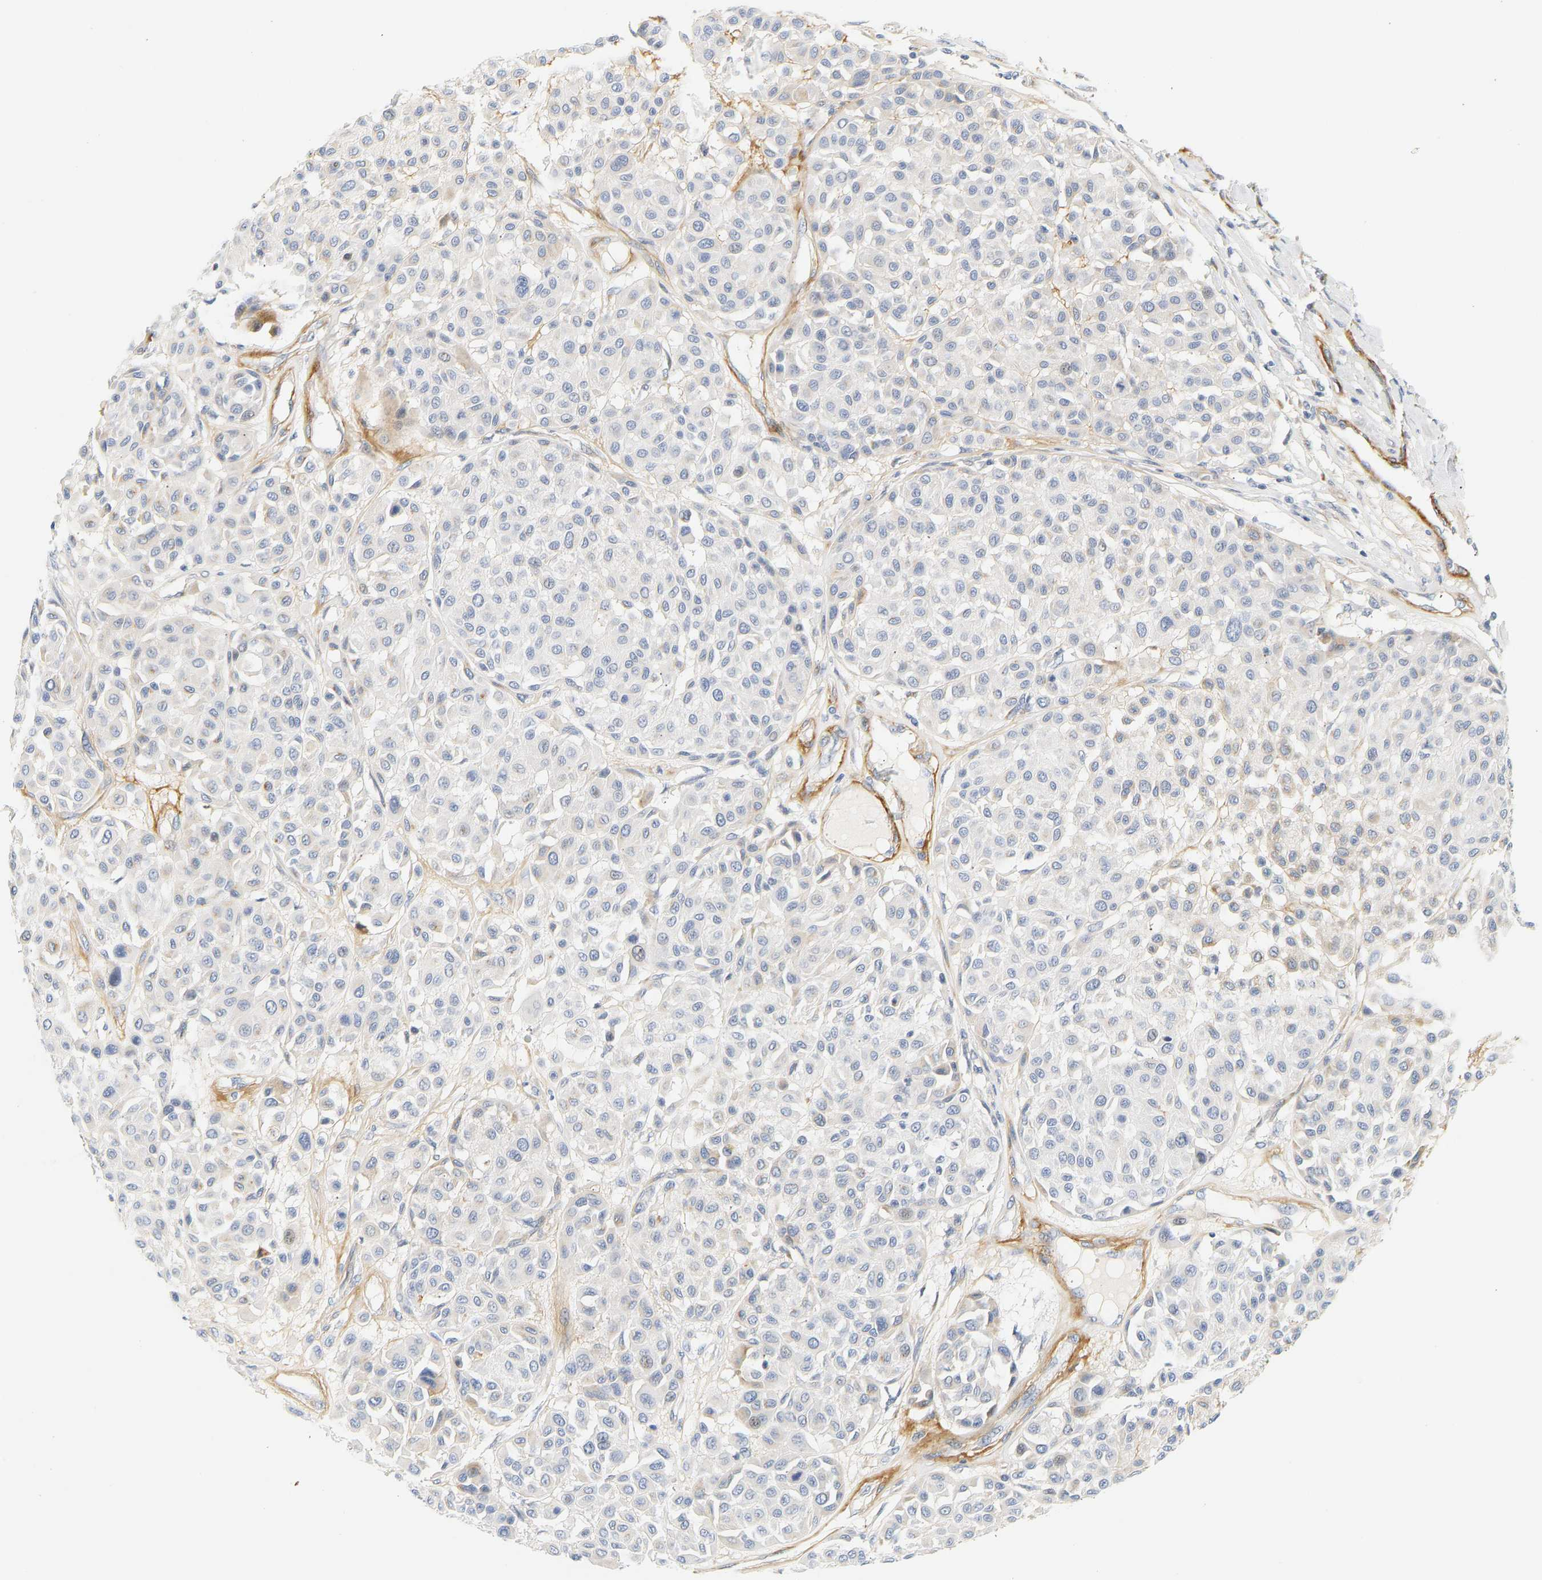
{"staining": {"intensity": "moderate", "quantity": "<25%", "location": "cytoplasmic/membranous"}, "tissue": "melanoma", "cell_type": "Tumor cells", "image_type": "cancer", "snomed": [{"axis": "morphology", "description": "Malignant melanoma, Metastatic site"}, {"axis": "topography", "description": "Soft tissue"}], "caption": "This photomicrograph exhibits malignant melanoma (metastatic site) stained with IHC to label a protein in brown. The cytoplasmic/membranous of tumor cells show moderate positivity for the protein. Nuclei are counter-stained blue.", "gene": "SLC30A7", "patient": {"sex": "male", "age": 41}}